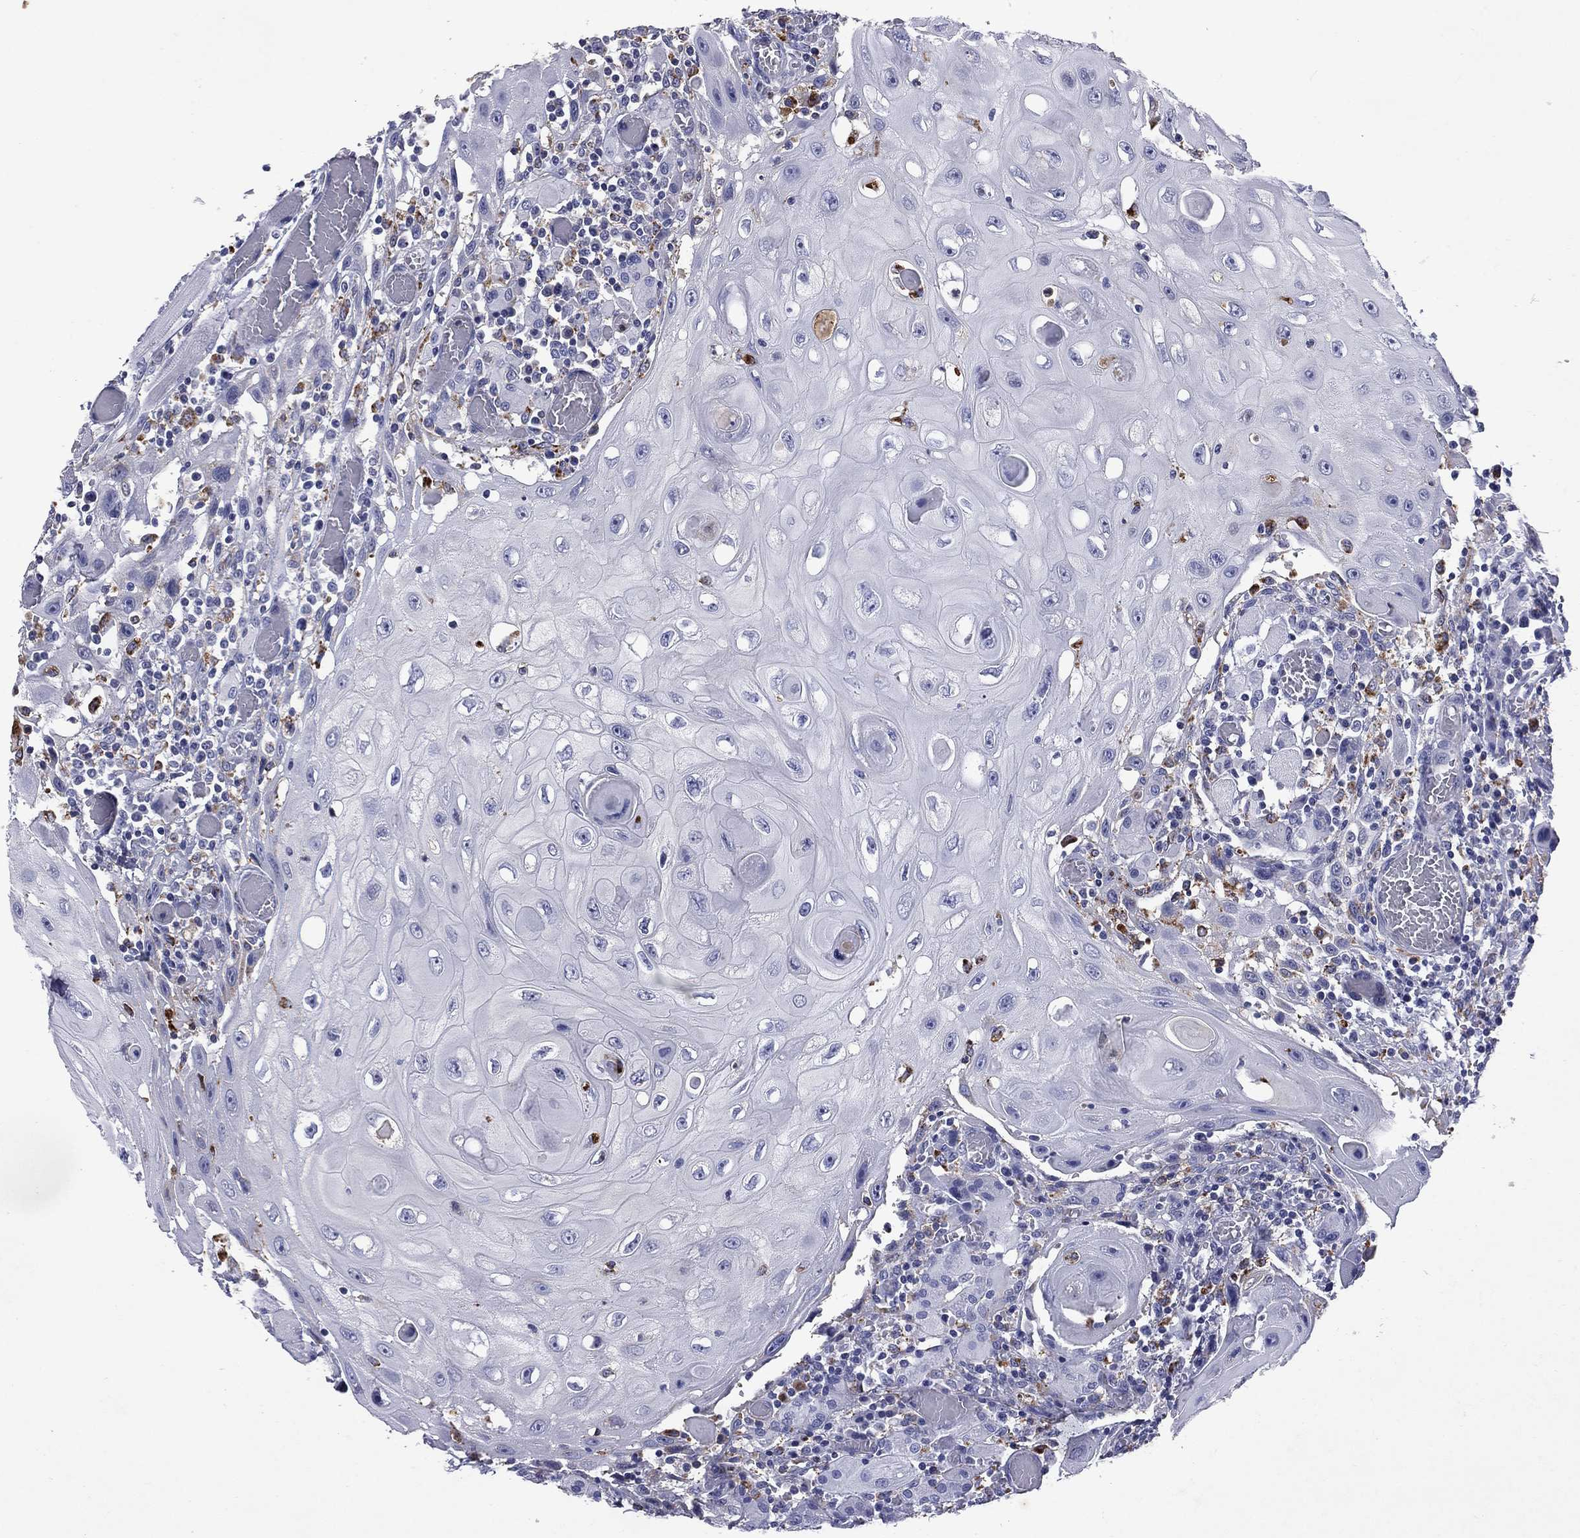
{"staining": {"intensity": "negative", "quantity": "none", "location": "none"}, "tissue": "head and neck cancer", "cell_type": "Tumor cells", "image_type": "cancer", "snomed": [{"axis": "morphology", "description": "Normal tissue, NOS"}, {"axis": "morphology", "description": "Squamous cell carcinoma, NOS"}, {"axis": "topography", "description": "Oral tissue"}, {"axis": "topography", "description": "Head-Neck"}], "caption": "Tumor cells are negative for protein expression in human squamous cell carcinoma (head and neck).", "gene": "MADCAM1", "patient": {"sex": "male", "age": 71}}